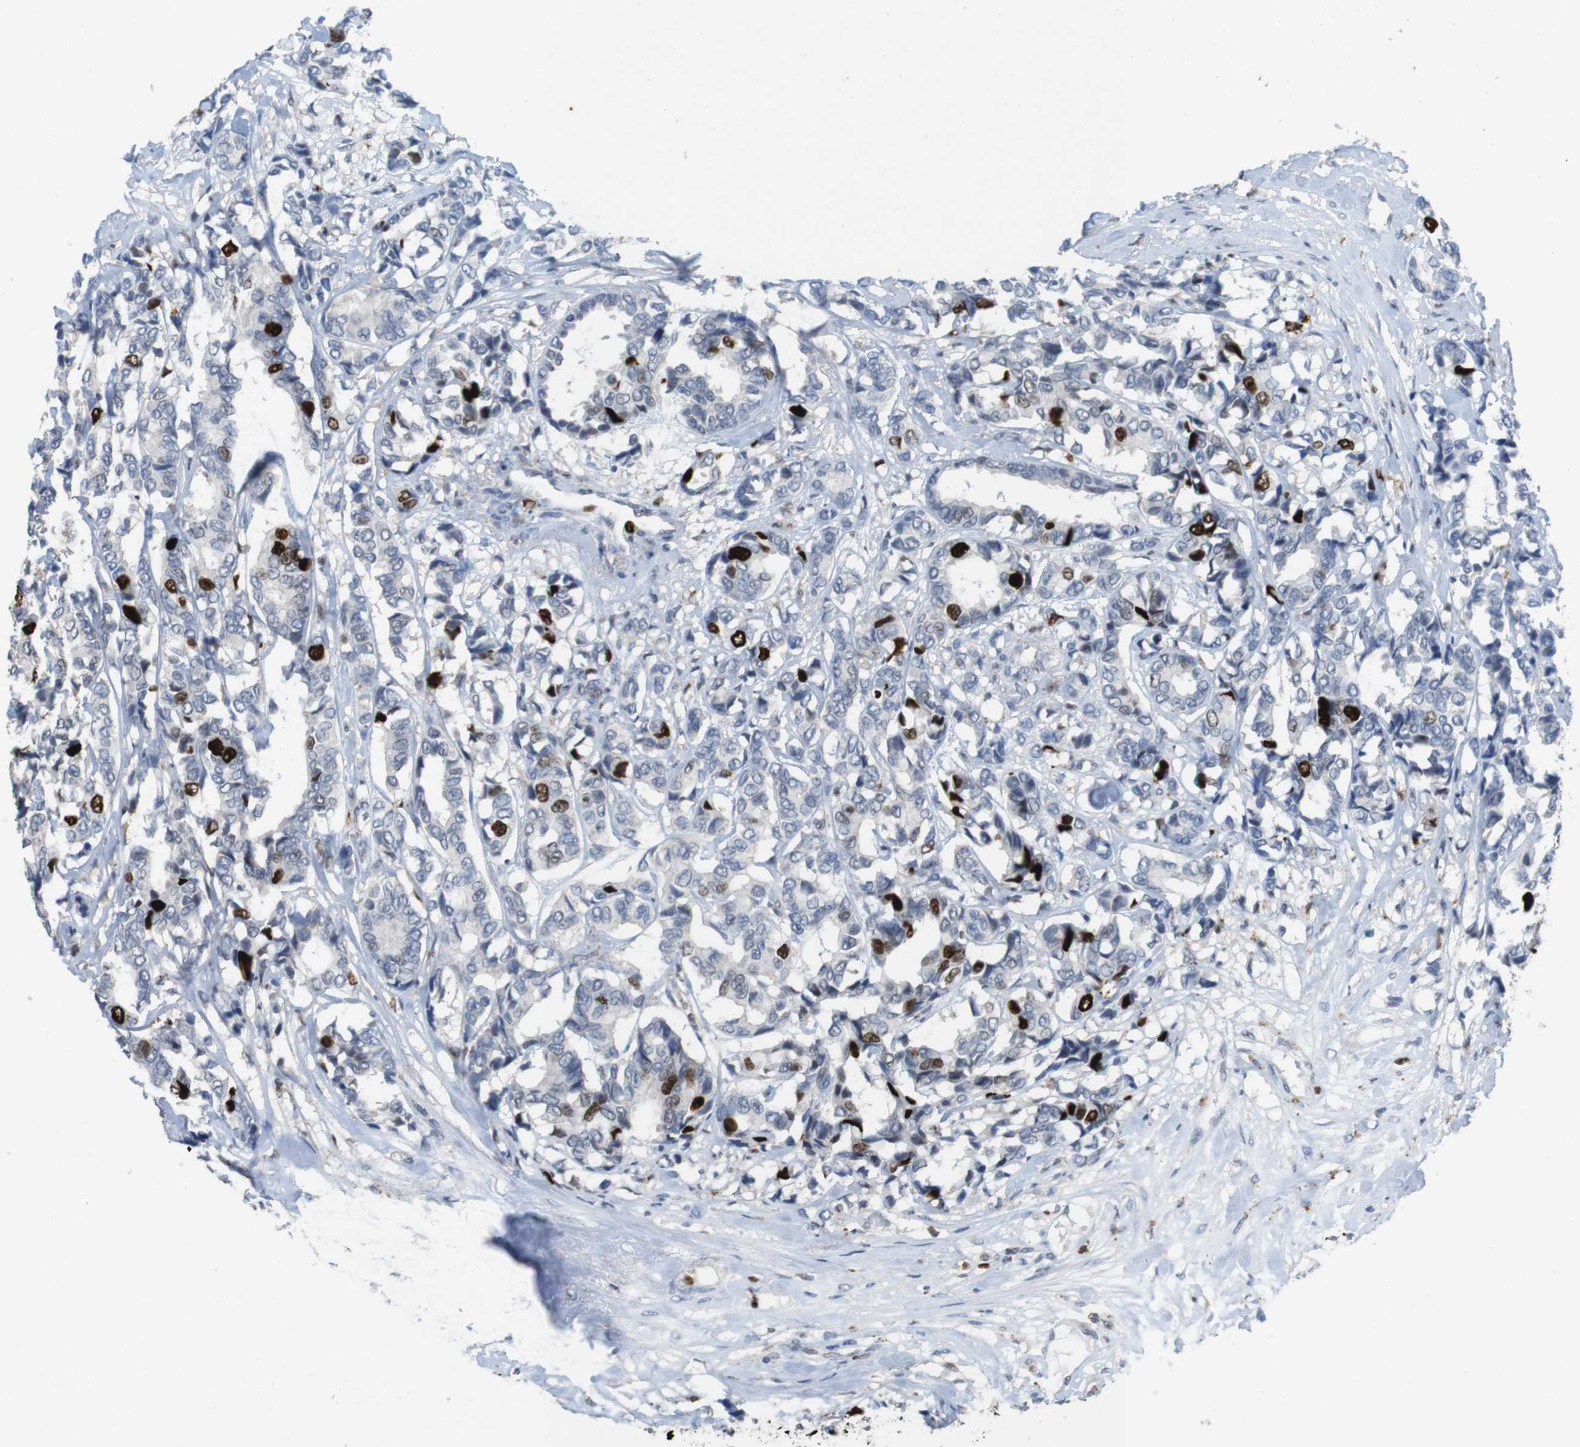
{"staining": {"intensity": "strong", "quantity": "<25%", "location": "nuclear"}, "tissue": "breast cancer", "cell_type": "Tumor cells", "image_type": "cancer", "snomed": [{"axis": "morphology", "description": "Duct carcinoma"}, {"axis": "topography", "description": "Breast"}], "caption": "Breast intraductal carcinoma stained for a protein shows strong nuclear positivity in tumor cells.", "gene": "KPNA2", "patient": {"sex": "female", "age": 87}}